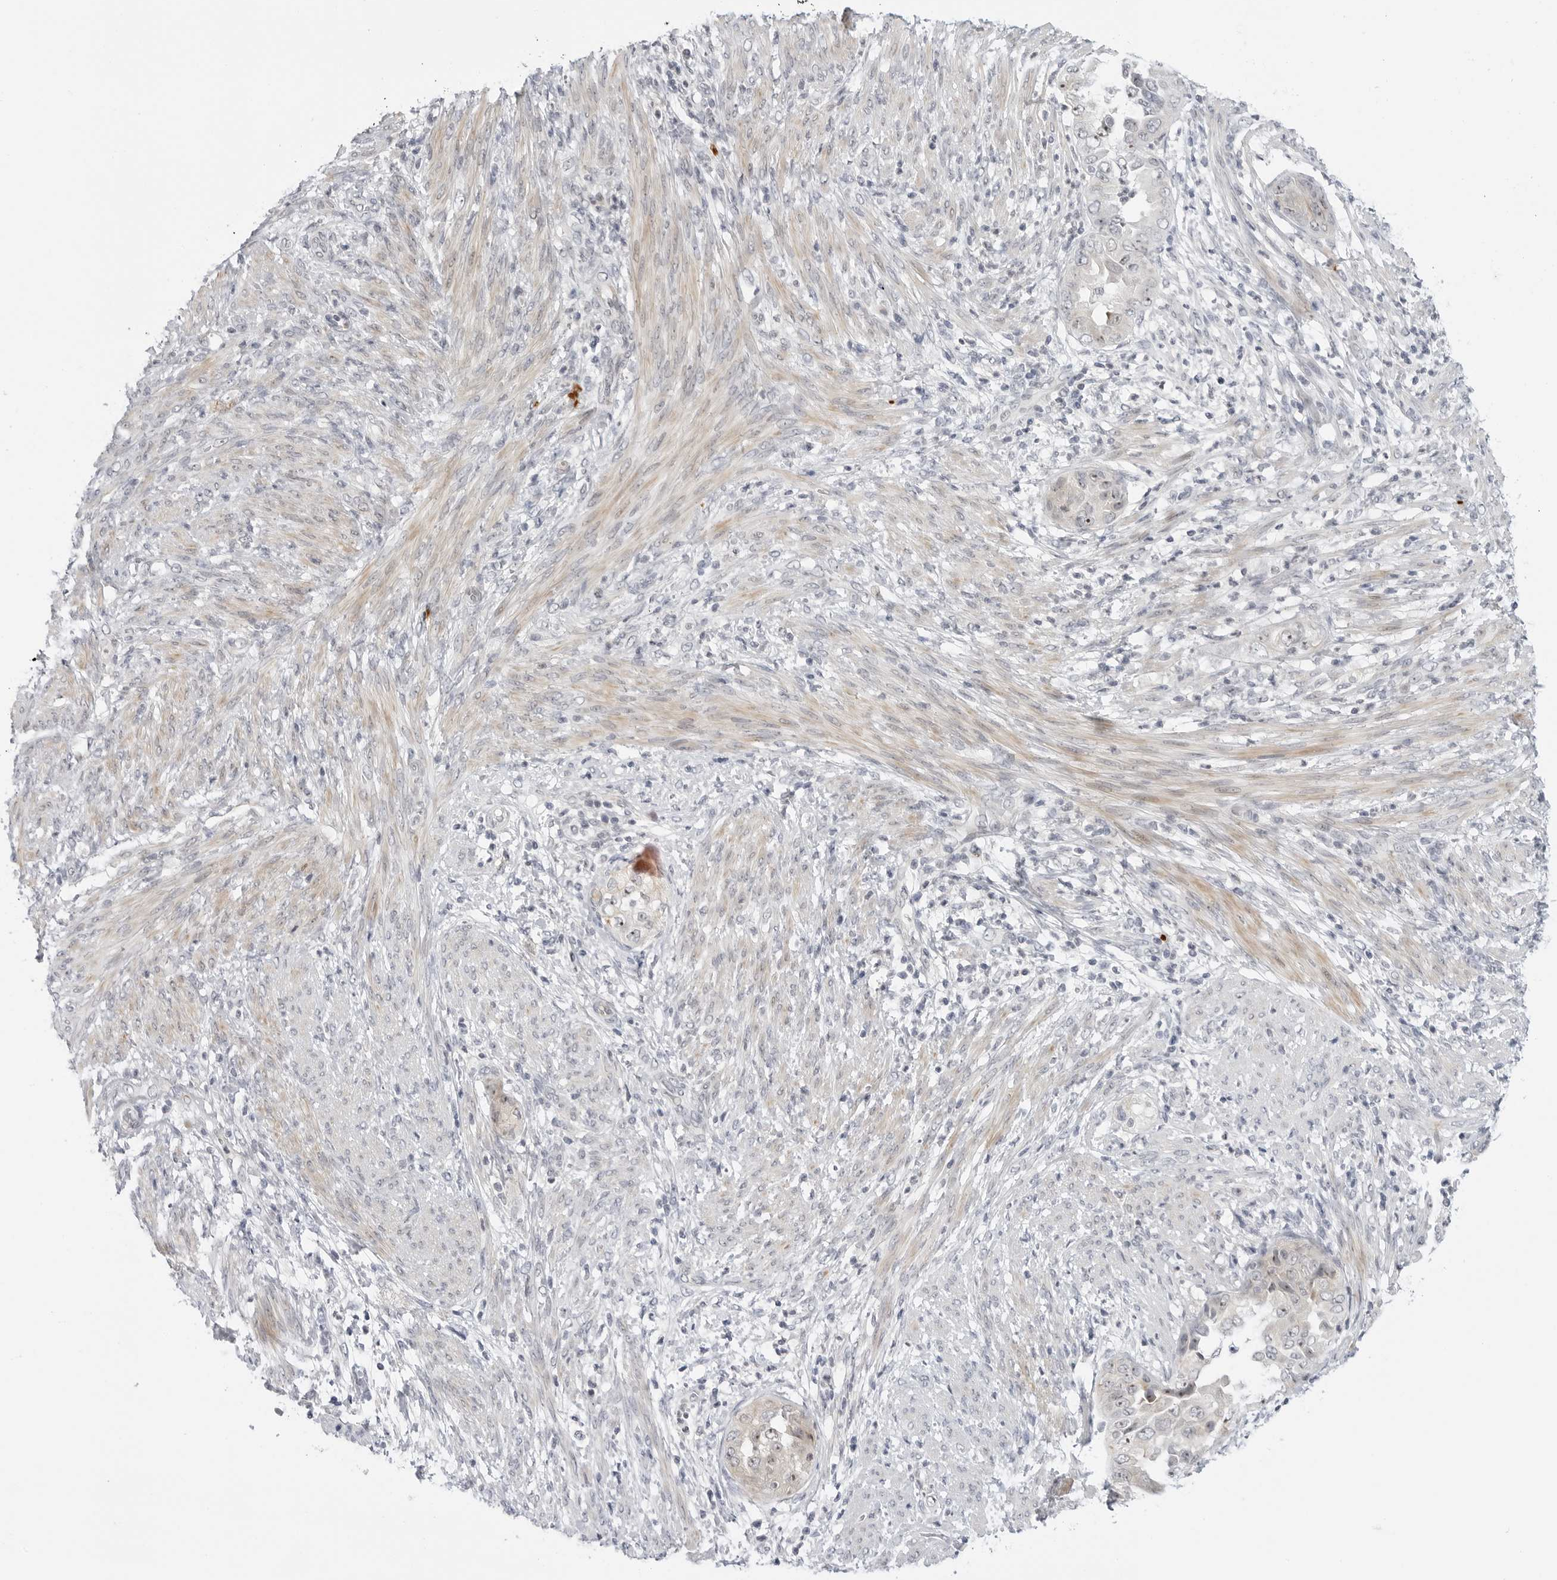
{"staining": {"intensity": "moderate", "quantity": "<25%", "location": "nuclear"}, "tissue": "endometrial cancer", "cell_type": "Tumor cells", "image_type": "cancer", "snomed": [{"axis": "morphology", "description": "Adenocarcinoma, NOS"}, {"axis": "topography", "description": "Endometrium"}], "caption": "This histopathology image exhibits immunohistochemistry staining of human endometrial cancer, with low moderate nuclear expression in about <25% of tumor cells.", "gene": "MAP2K5", "patient": {"sex": "female", "age": 85}}